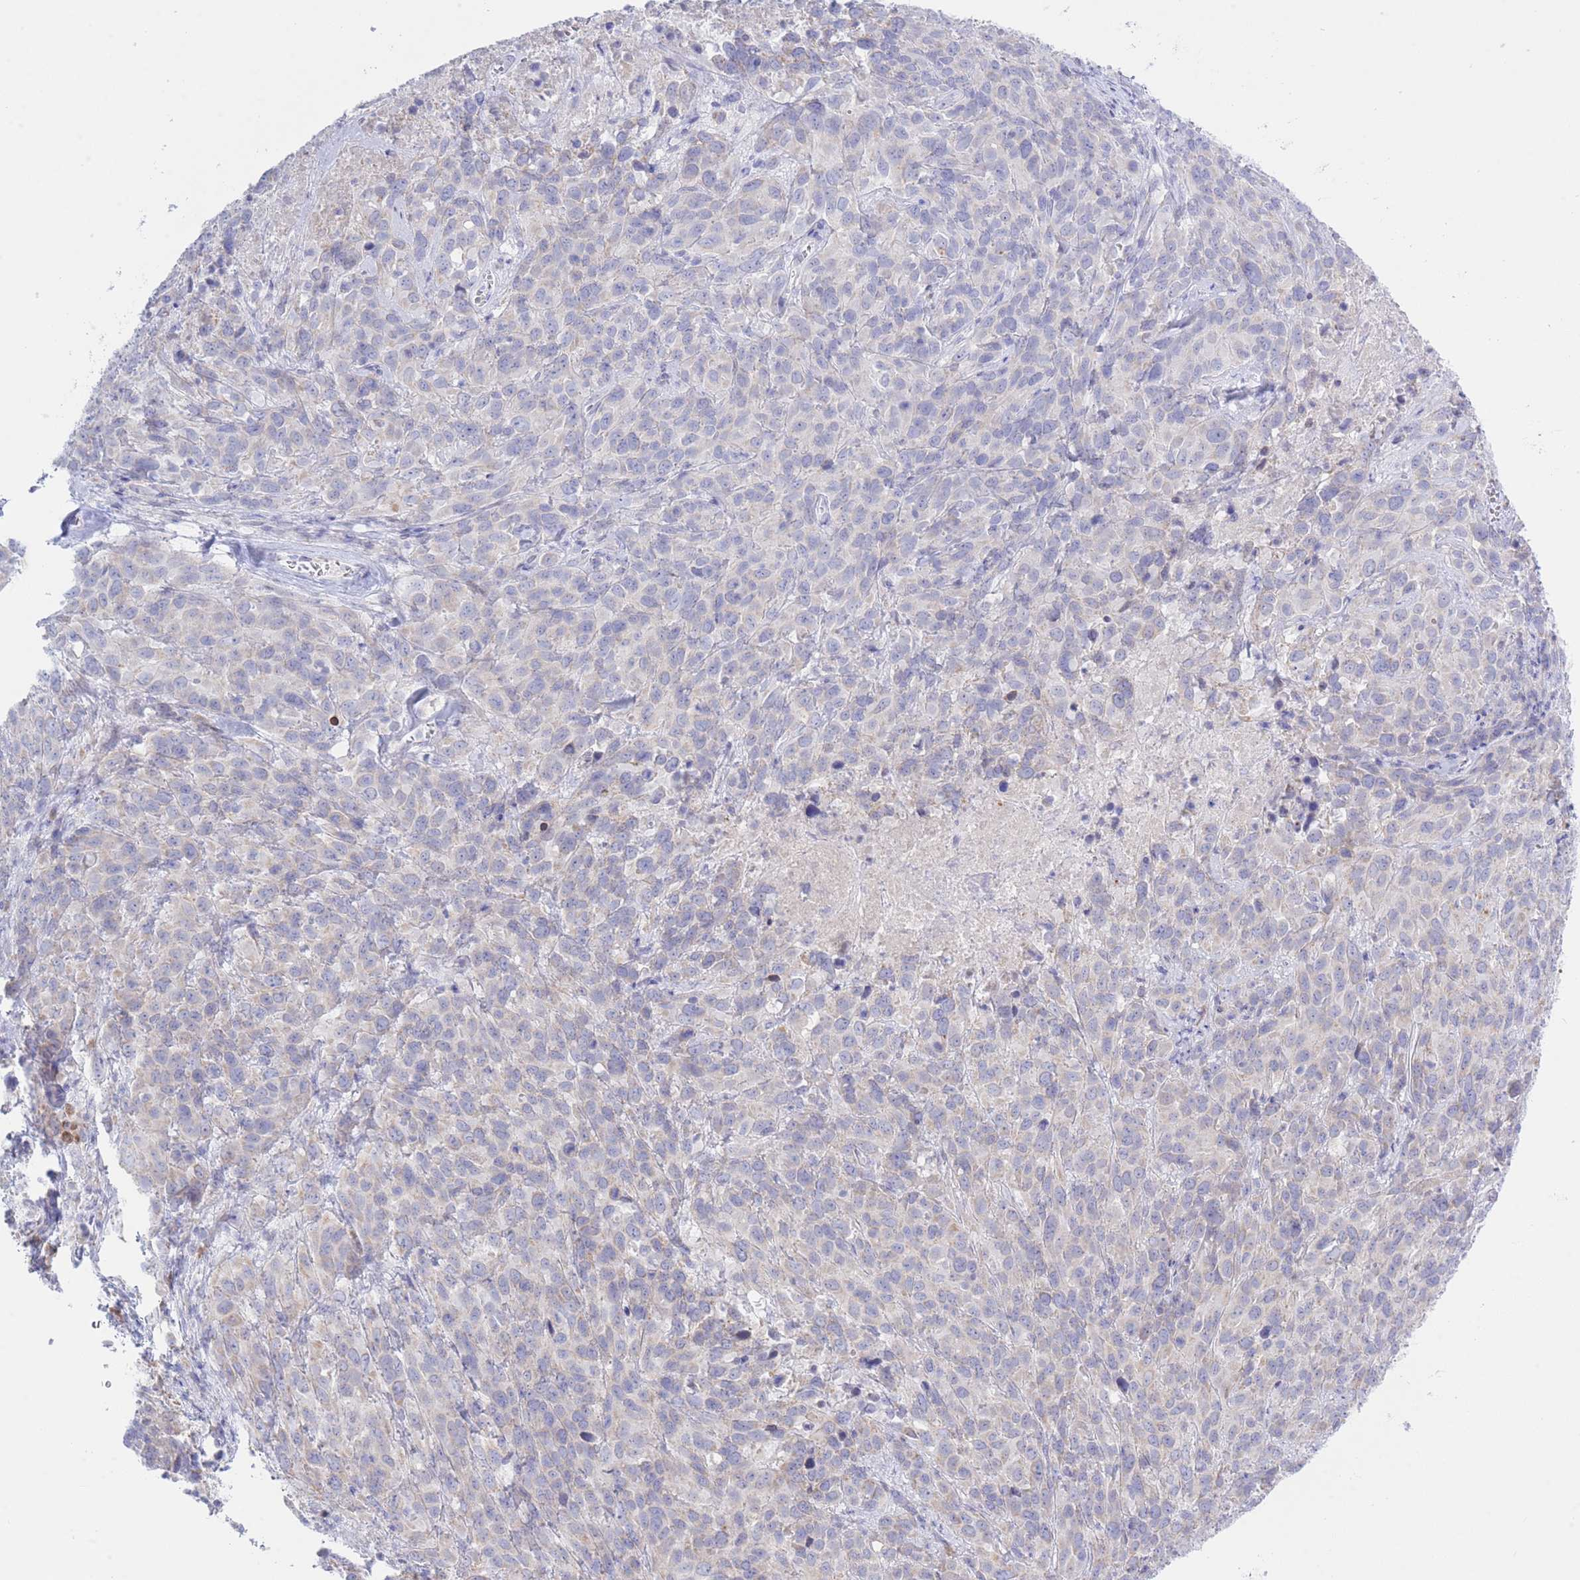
{"staining": {"intensity": "negative", "quantity": "none", "location": "none"}, "tissue": "cervical cancer", "cell_type": "Tumor cells", "image_type": "cancer", "snomed": [{"axis": "morphology", "description": "Squamous cell carcinoma, NOS"}, {"axis": "topography", "description": "Cervix"}], "caption": "The IHC image has no significant positivity in tumor cells of cervical squamous cell carcinoma tissue.", "gene": "NANP", "patient": {"sex": "female", "age": 51}}